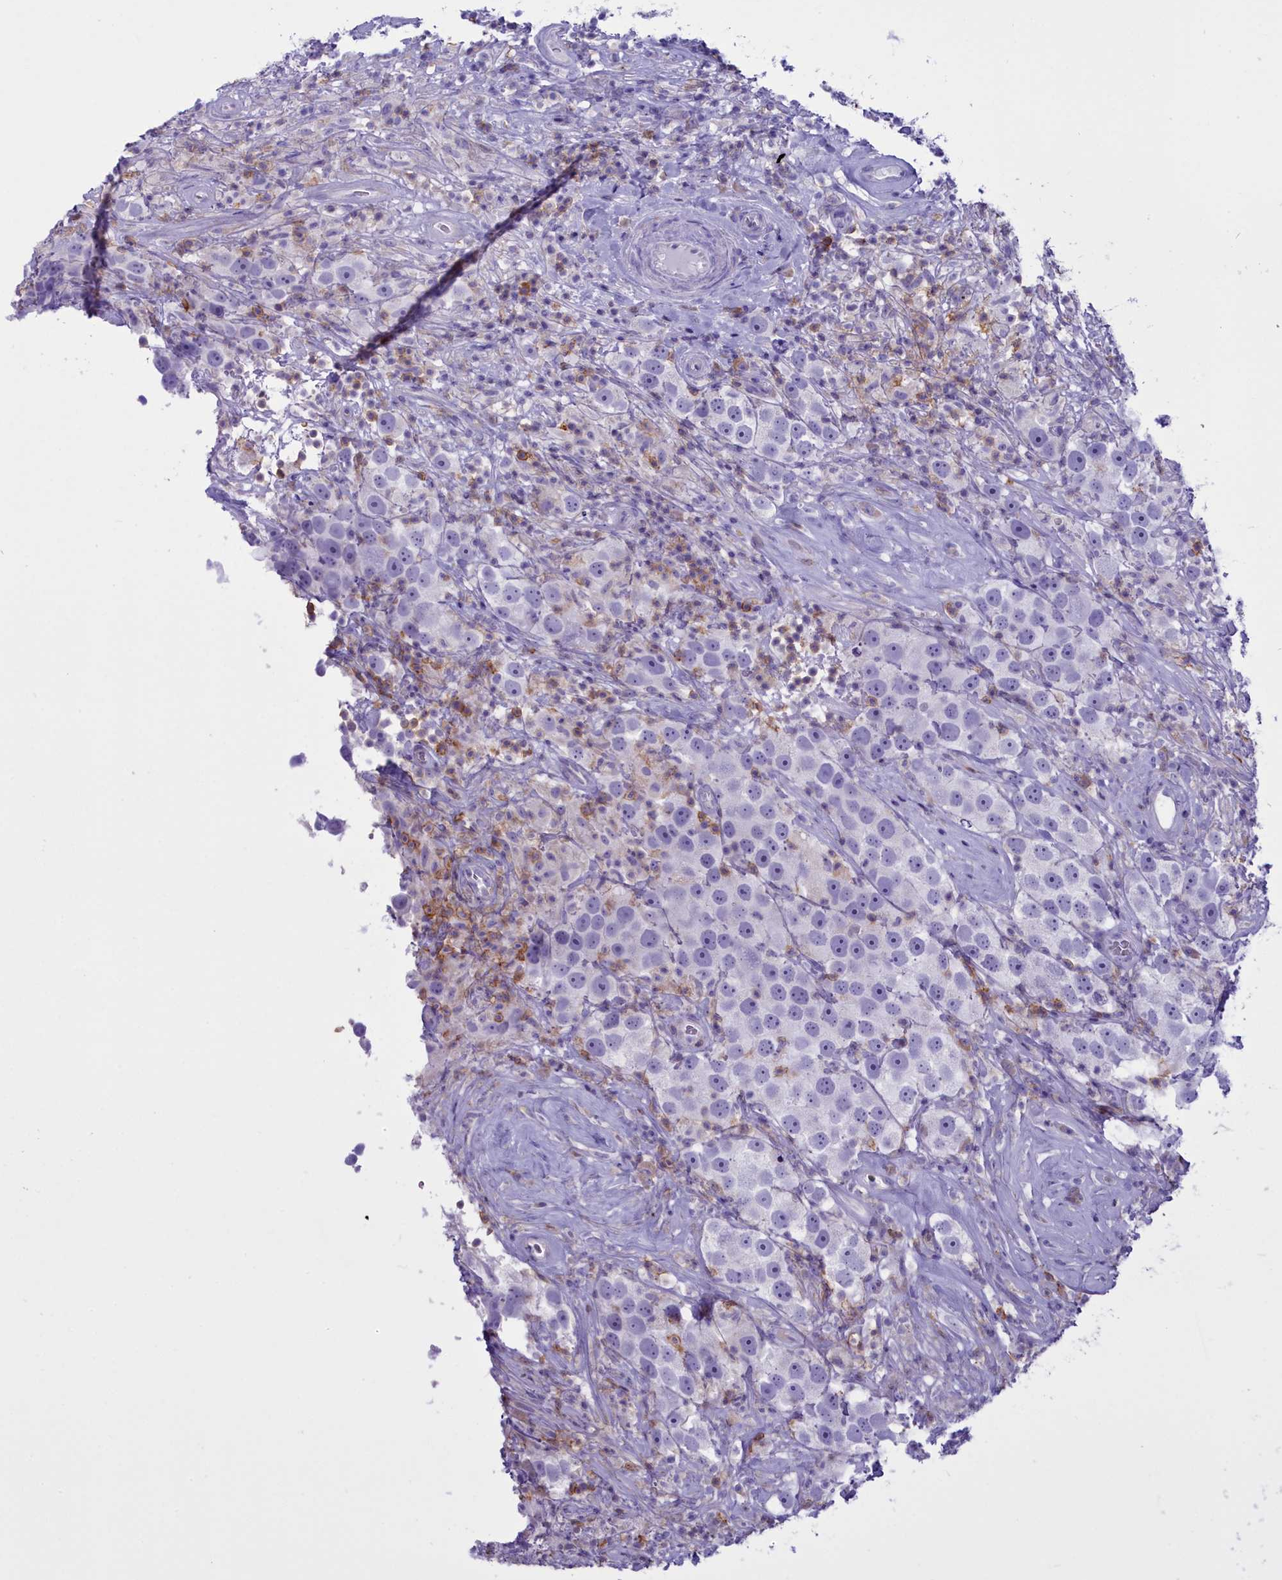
{"staining": {"intensity": "negative", "quantity": "none", "location": "none"}, "tissue": "testis cancer", "cell_type": "Tumor cells", "image_type": "cancer", "snomed": [{"axis": "morphology", "description": "Seminoma, NOS"}, {"axis": "topography", "description": "Testis"}], "caption": "This is an IHC image of testis cancer (seminoma). There is no positivity in tumor cells.", "gene": "CD5", "patient": {"sex": "male", "age": 49}}